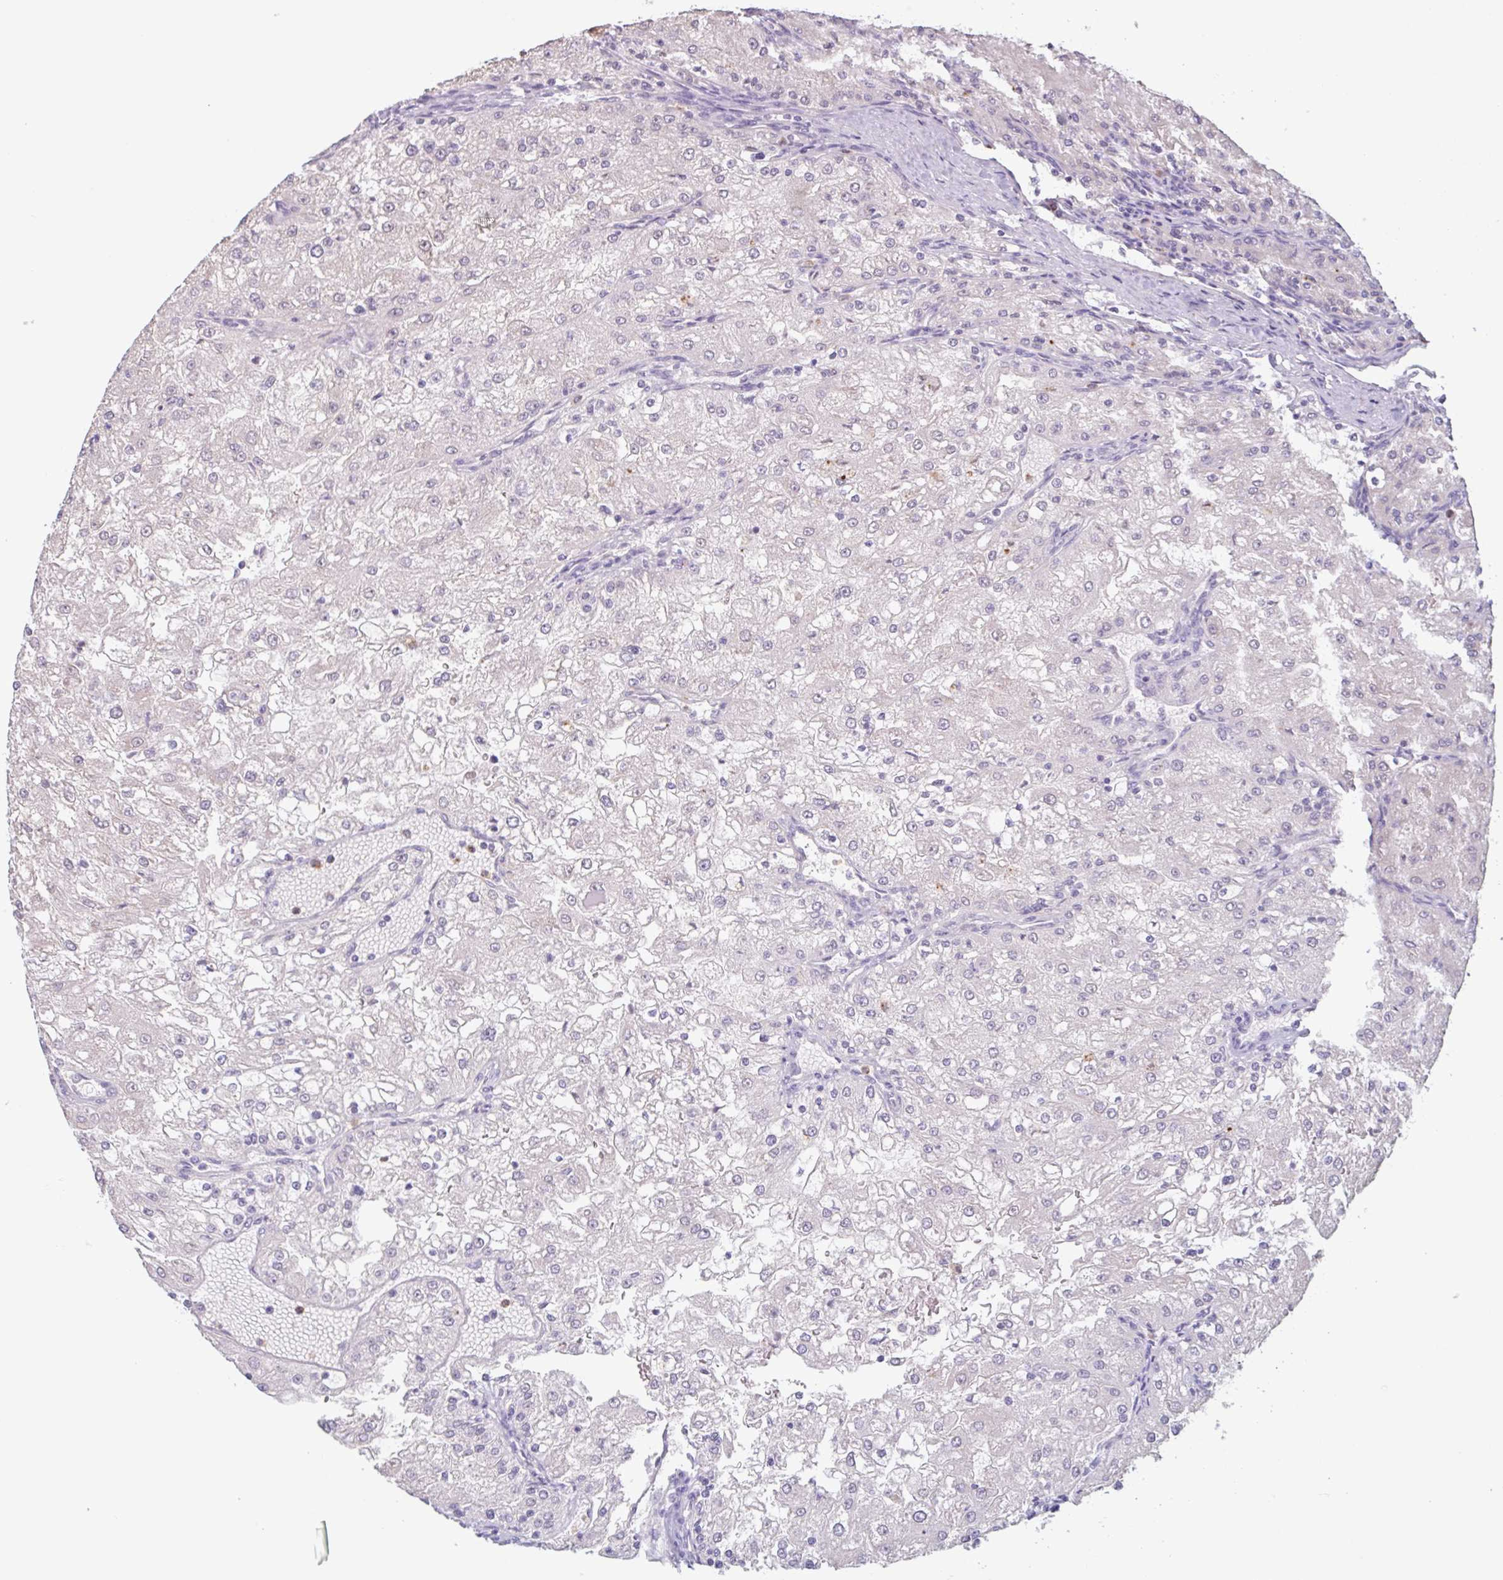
{"staining": {"intensity": "negative", "quantity": "none", "location": "none"}, "tissue": "renal cancer", "cell_type": "Tumor cells", "image_type": "cancer", "snomed": [{"axis": "morphology", "description": "Adenocarcinoma, NOS"}, {"axis": "topography", "description": "Kidney"}], "caption": "Tumor cells show no significant protein positivity in renal cancer.", "gene": "TAF1D", "patient": {"sex": "female", "age": 74}}